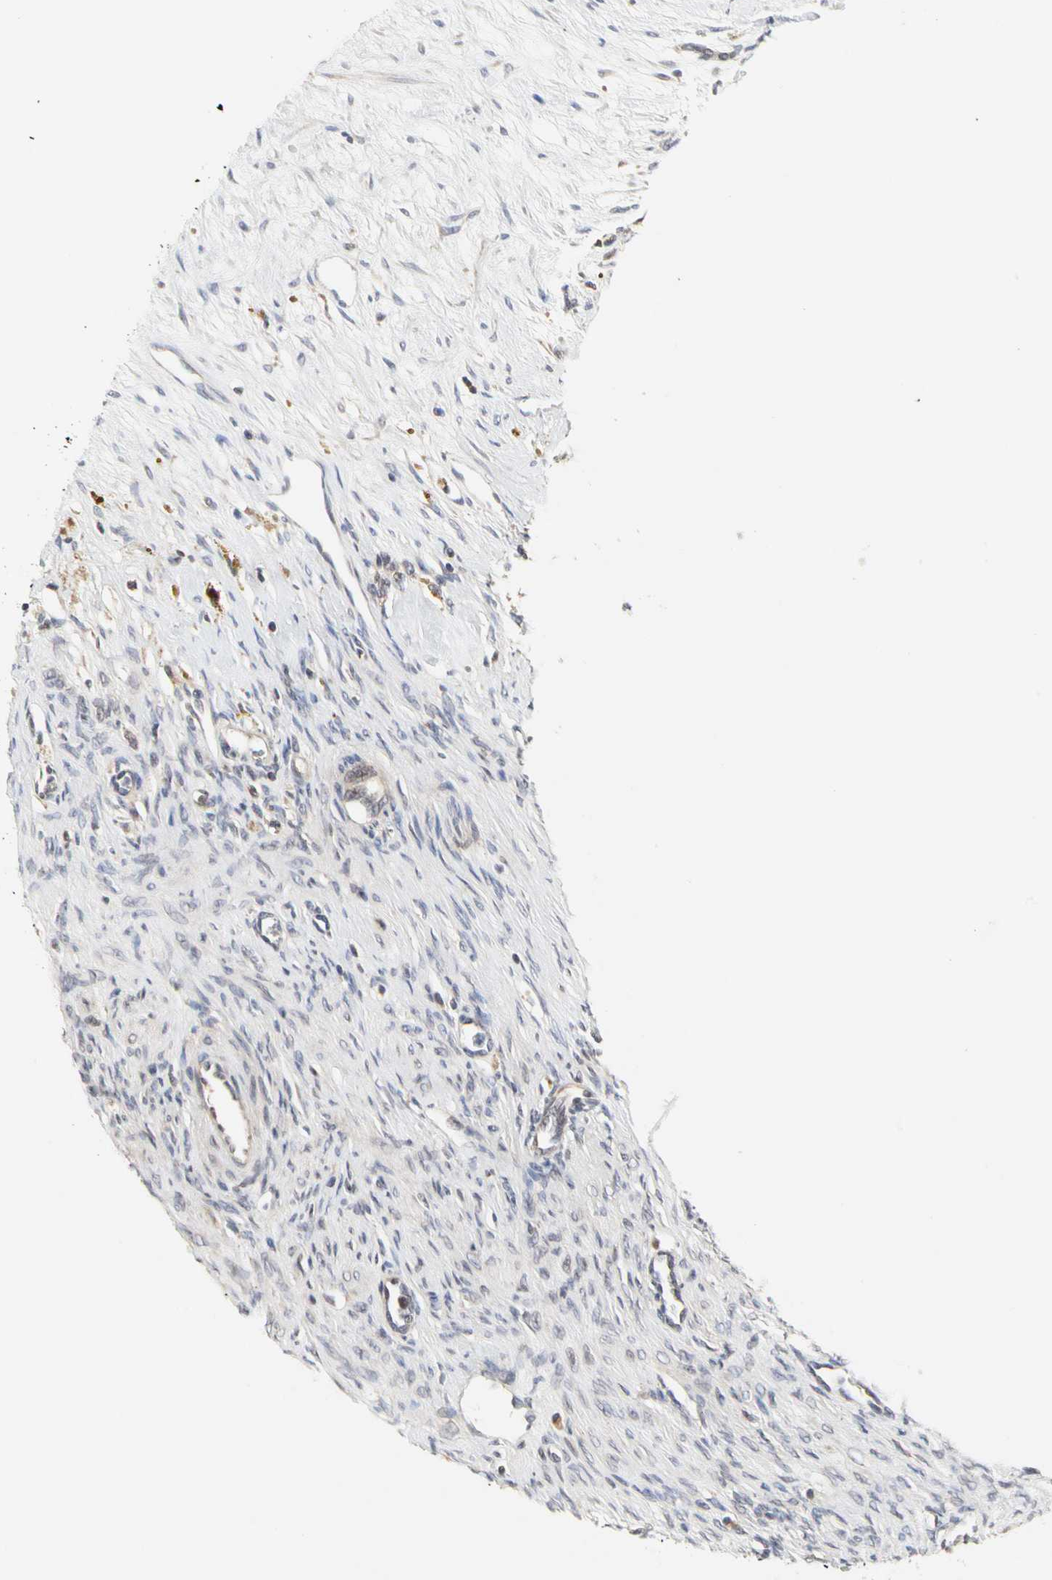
{"staining": {"intensity": "weak", "quantity": "<25%", "location": "cytoplasmic/membranous"}, "tissue": "ovary", "cell_type": "Ovarian stroma cells", "image_type": "normal", "snomed": [{"axis": "morphology", "description": "Normal tissue, NOS"}, {"axis": "topography", "description": "Ovary"}], "caption": "The micrograph demonstrates no staining of ovarian stroma cells in normal ovary. The staining was performed using DAB (3,3'-diaminobenzidine) to visualize the protein expression in brown, while the nuclei were stained in blue with hematoxylin (Magnification: 20x).", "gene": "TSKU", "patient": {"sex": "female", "age": 33}}